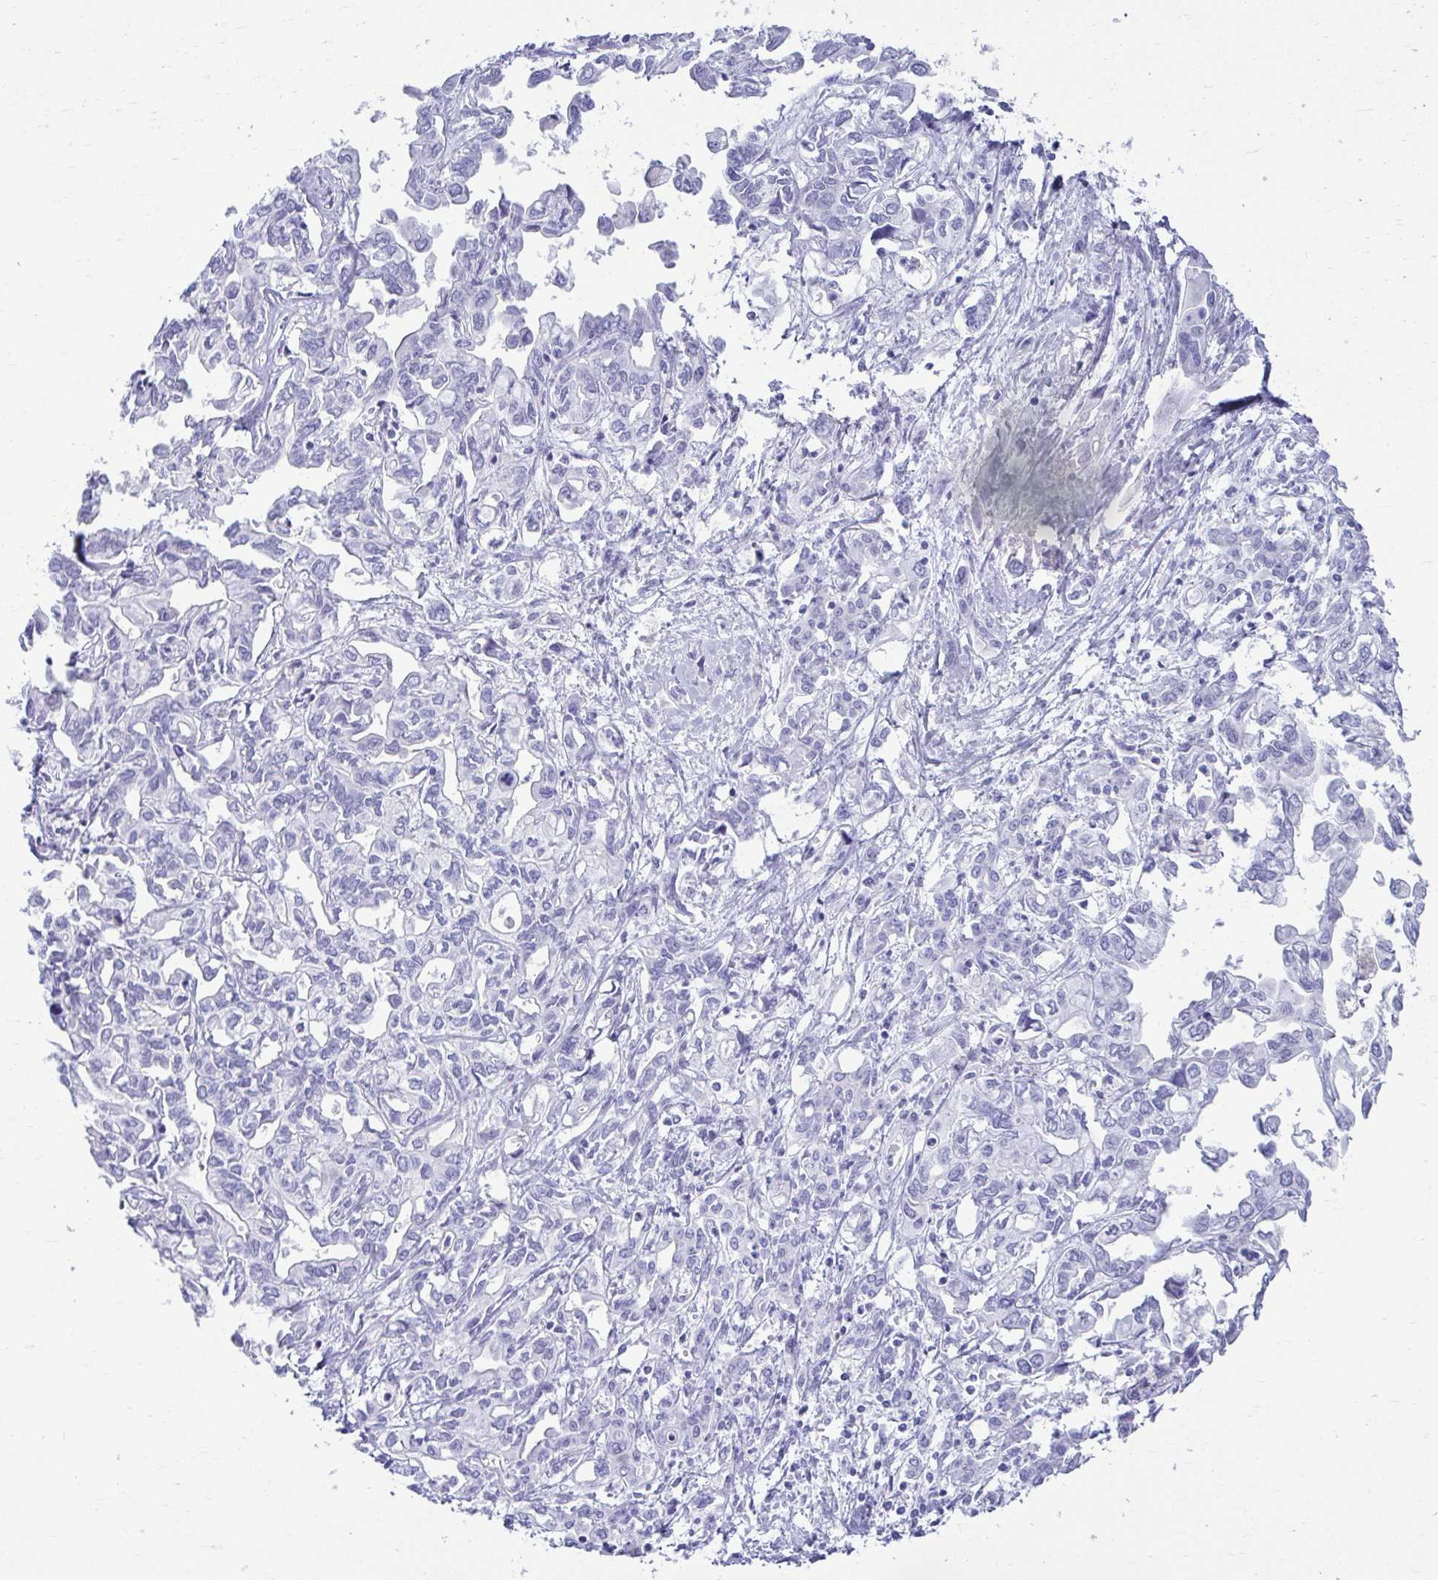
{"staining": {"intensity": "negative", "quantity": "none", "location": "none"}, "tissue": "liver cancer", "cell_type": "Tumor cells", "image_type": "cancer", "snomed": [{"axis": "morphology", "description": "Cholangiocarcinoma"}, {"axis": "topography", "description": "Liver"}], "caption": "There is no significant staining in tumor cells of liver cancer (cholangiocarcinoma).", "gene": "ATP4B", "patient": {"sex": "female", "age": 64}}